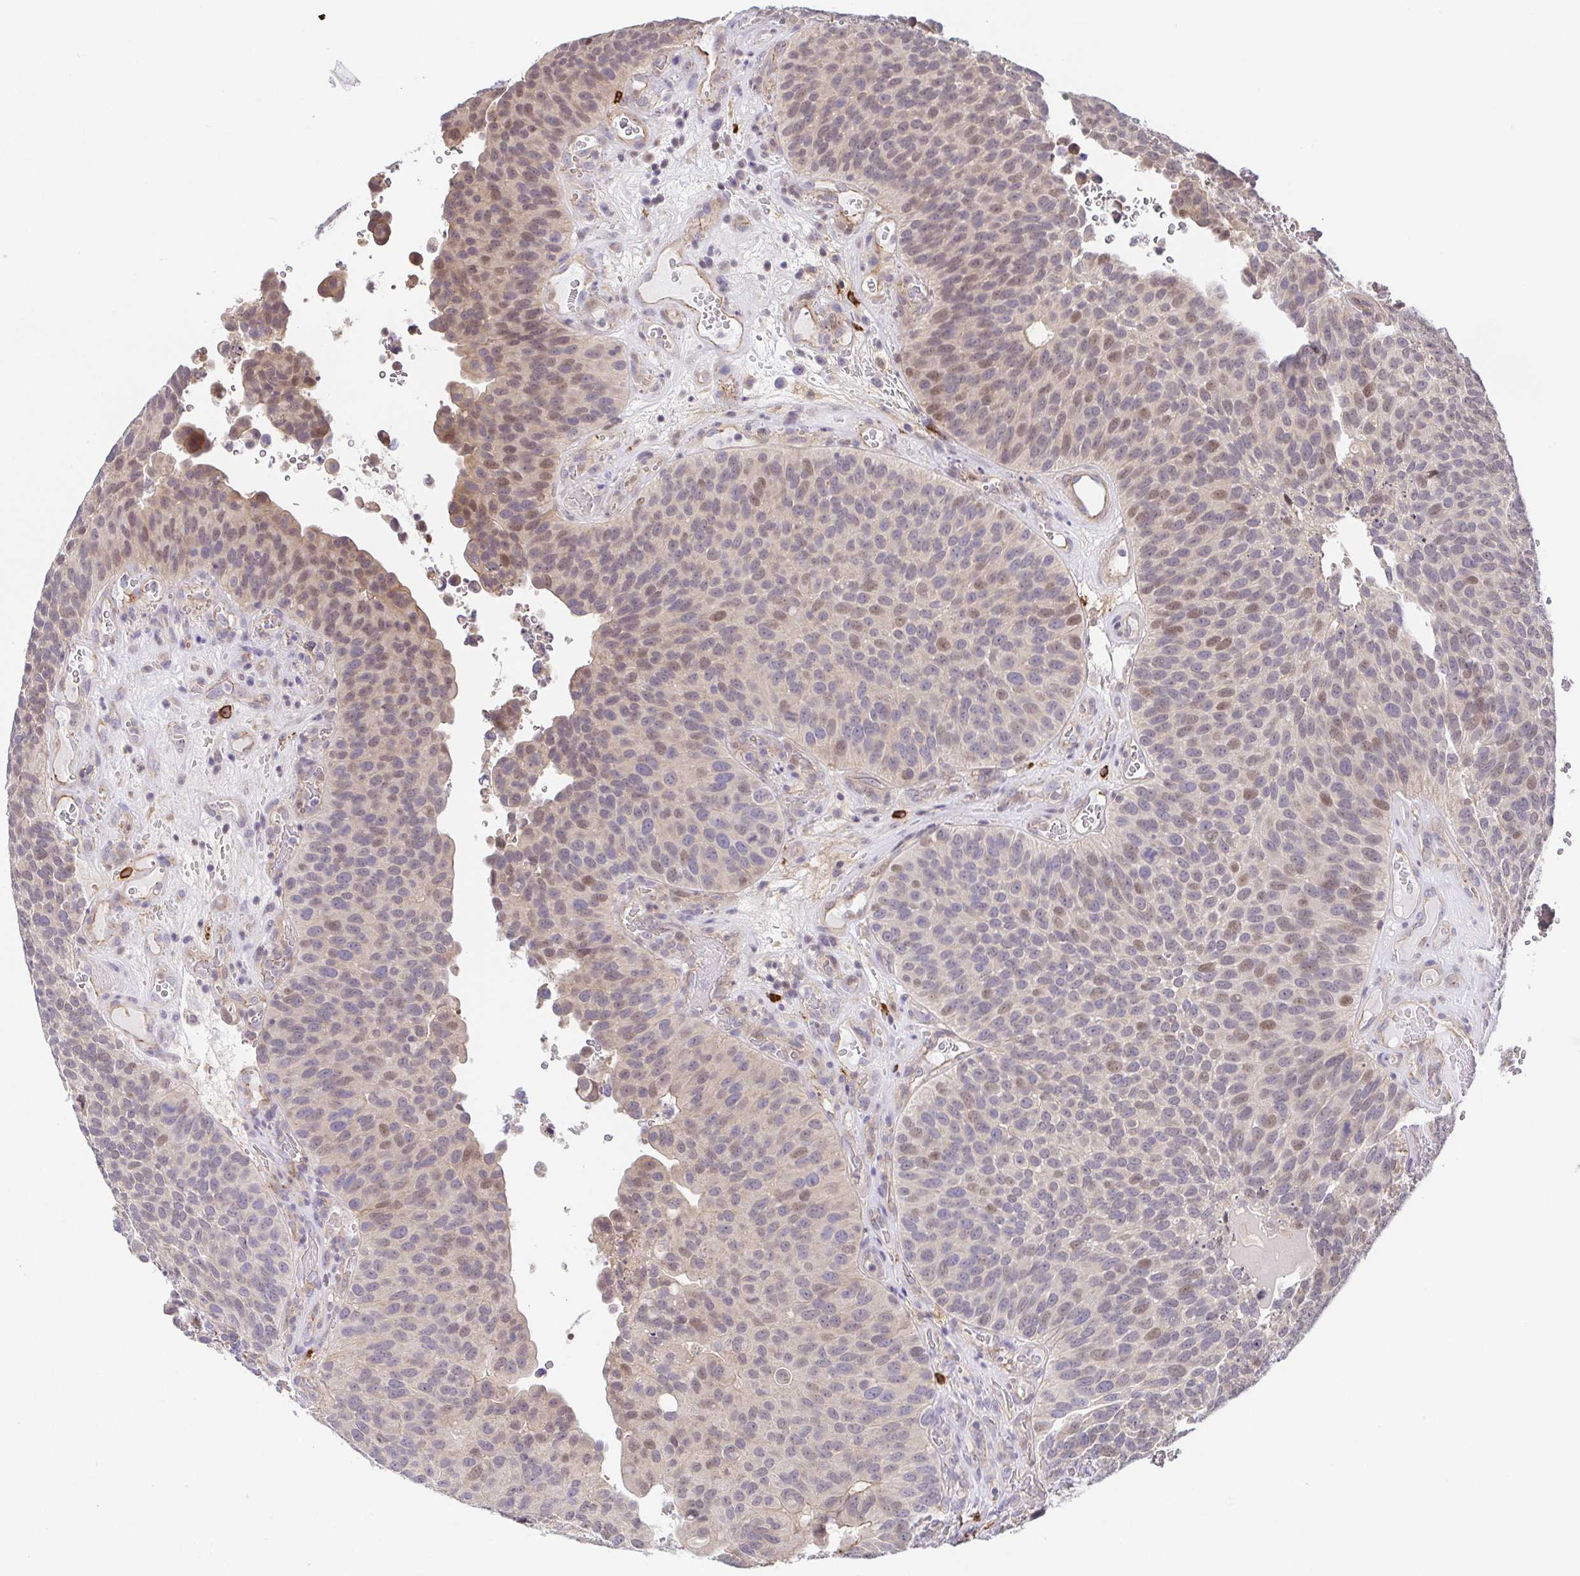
{"staining": {"intensity": "weak", "quantity": "<25%", "location": "nuclear"}, "tissue": "urothelial cancer", "cell_type": "Tumor cells", "image_type": "cancer", "snomed": [{"axis": "morphology", "description": "Urothelial carcinoma, Low grade"}, {"axis": "topography", "description": "Urinary bladder"}], "caption": "Immunohistochemical staining of human low-grade urothelial carcinoma exhibits no significant staining in tumor cells.", "gene": "PREPL", "patient": {"sex": "male", "age": 76}}